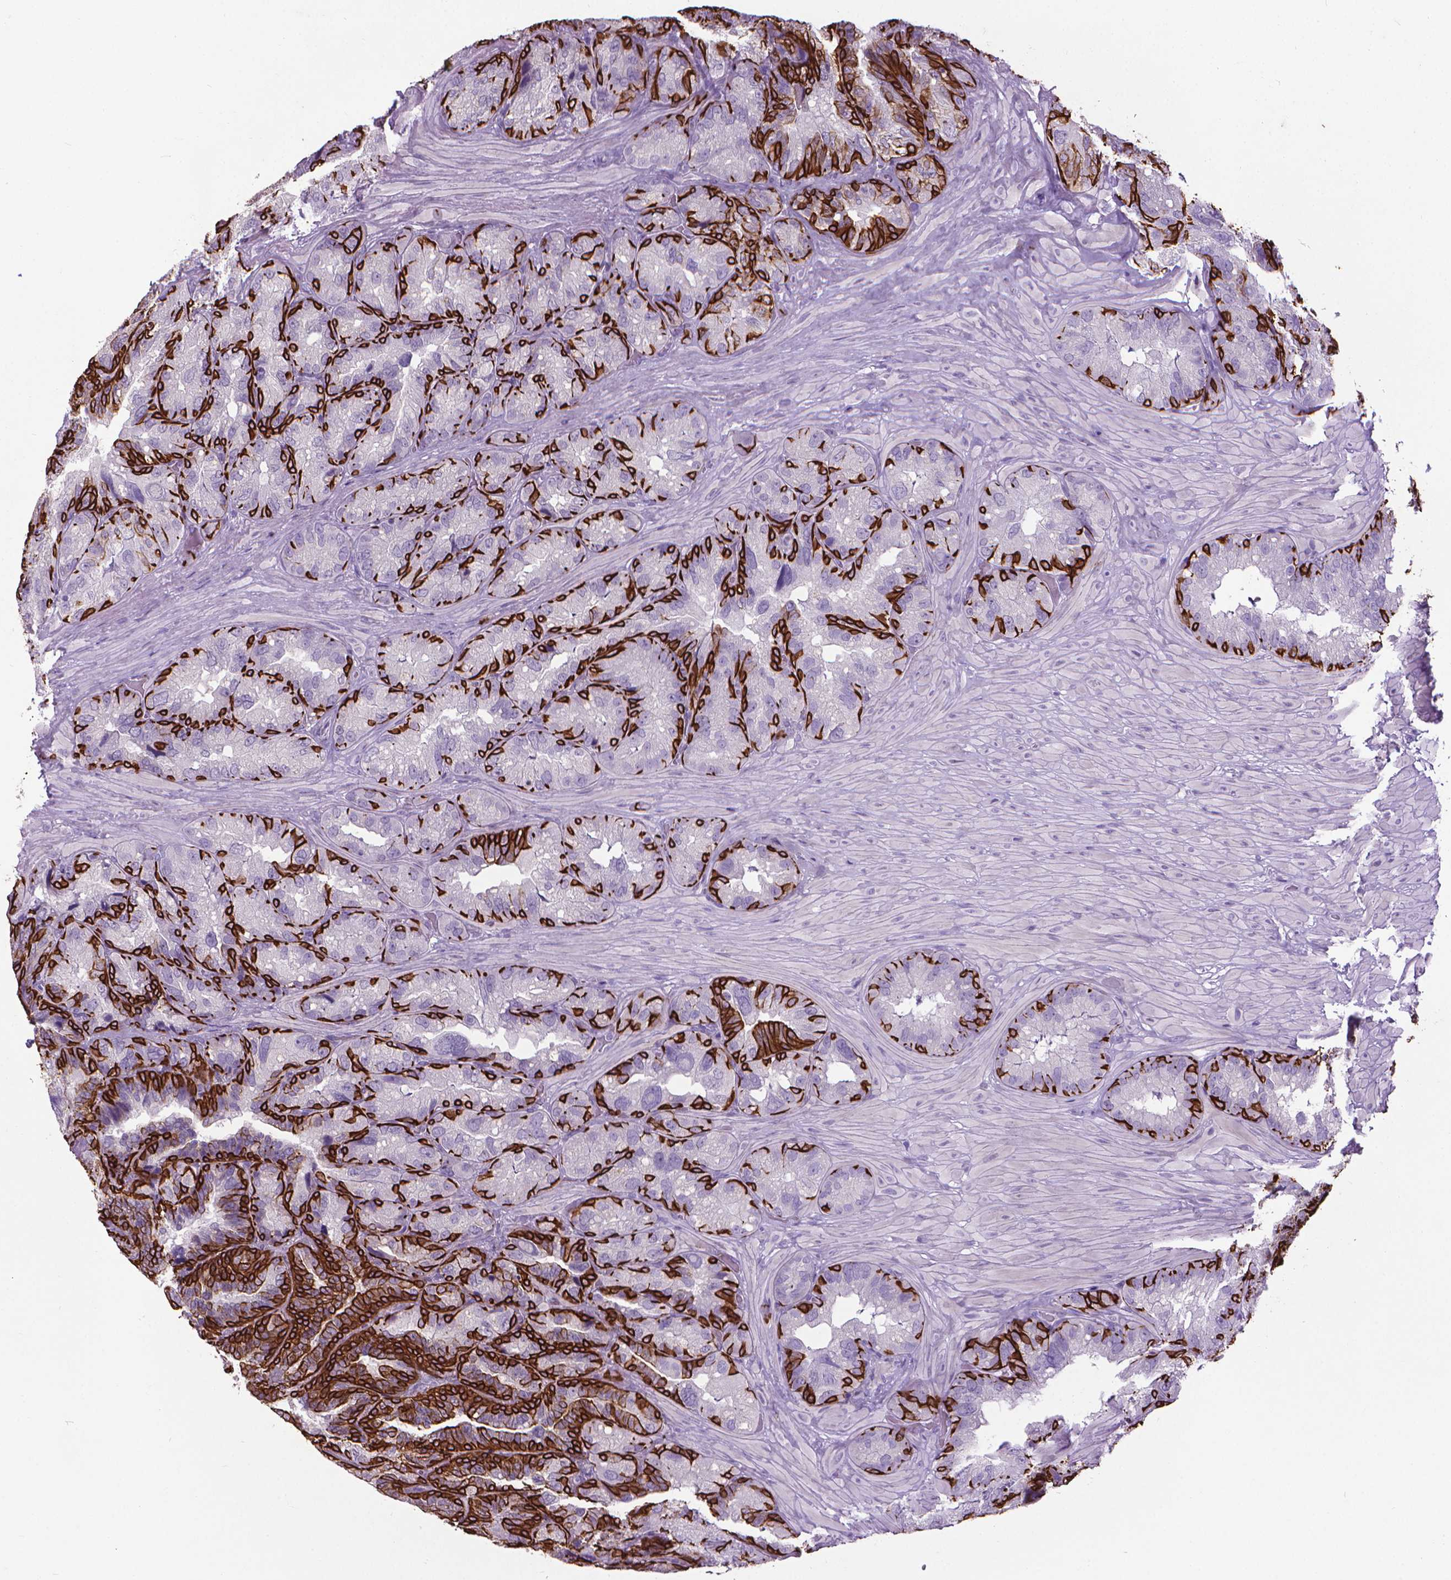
{"staining": {"intensity": "strong", "quantity": "25%-75%", "location": "cytoplasmic/membranous"}, "tissue": "seminal vesicle", "cell_type": "Glandular cells", "image_type": "normal", "snomed": [{"axis": "morphology", "description": "Normal tissue, NOS"}, {"axis": "topography", "description": "Seminal veicle"}], "caption": "Glandular cells exhibit high levels of strong cytoplasmic/membranous positivity in approximately 25%-75% of cells in normal human seminal vesicle.", "gene": "KRT5", "patient": {"sex": "male", "age": 60}}